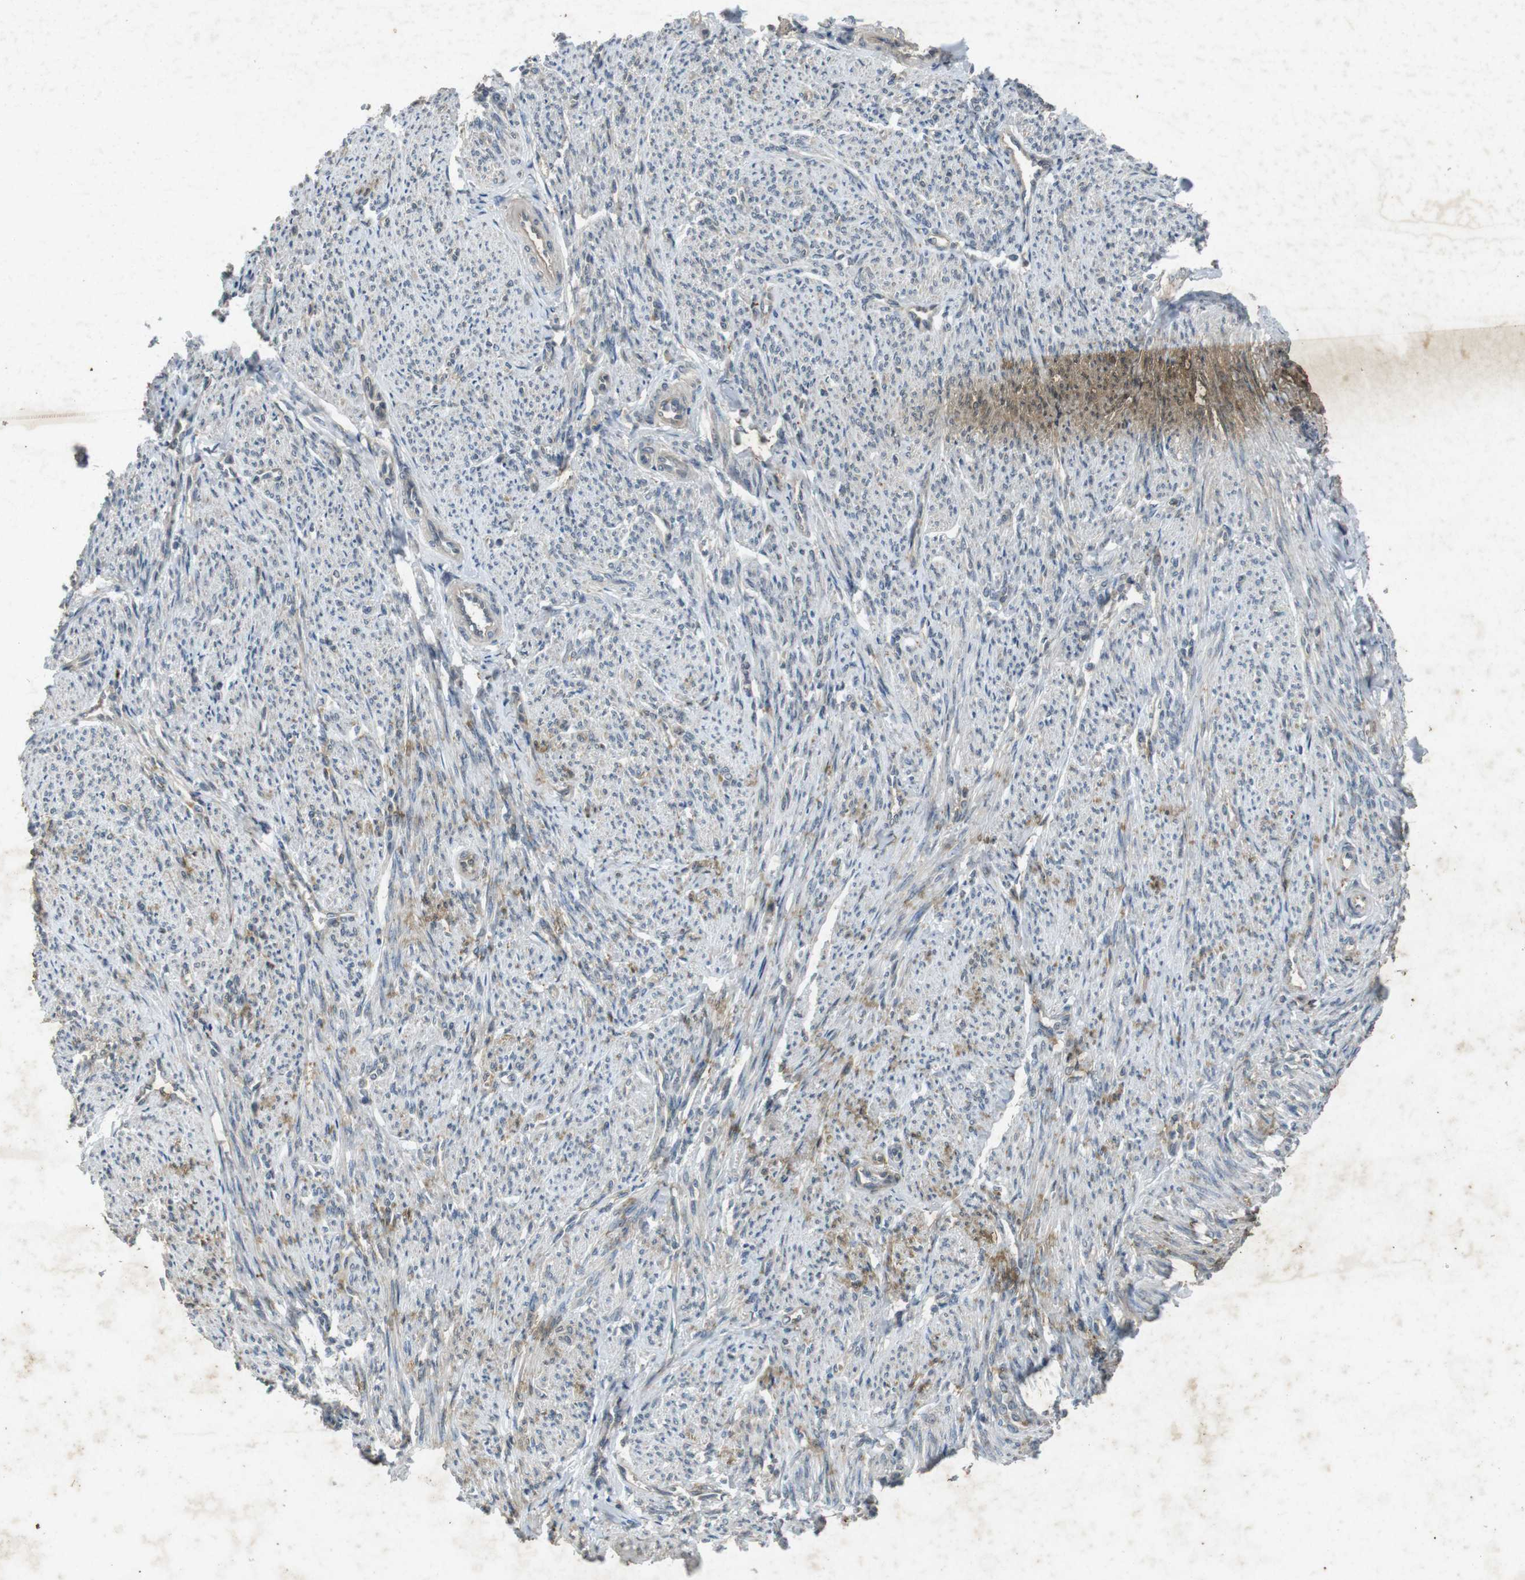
{"staining": {"intensity": "weak", "quantity": "<25%", "location": "cytoplasmic/membranous"}, "tissue": "smooth muscle", "cell_type": "Smooth muscle cells", "image_type": "normal", "snomed": [{"axis": "morphology", "description": "Normal tissue, NOS"}, {"axis": "topography", "description": "Smooth muscle"}], "caption": "The micrograph reveals no staining of smooth muscle cells in benign smooth muscle. (Brightfield microscopy of DAB immunohistochemistry at high magnification).", "gene": "FLCN", "patient": {"sex": "female", "age": 65}}